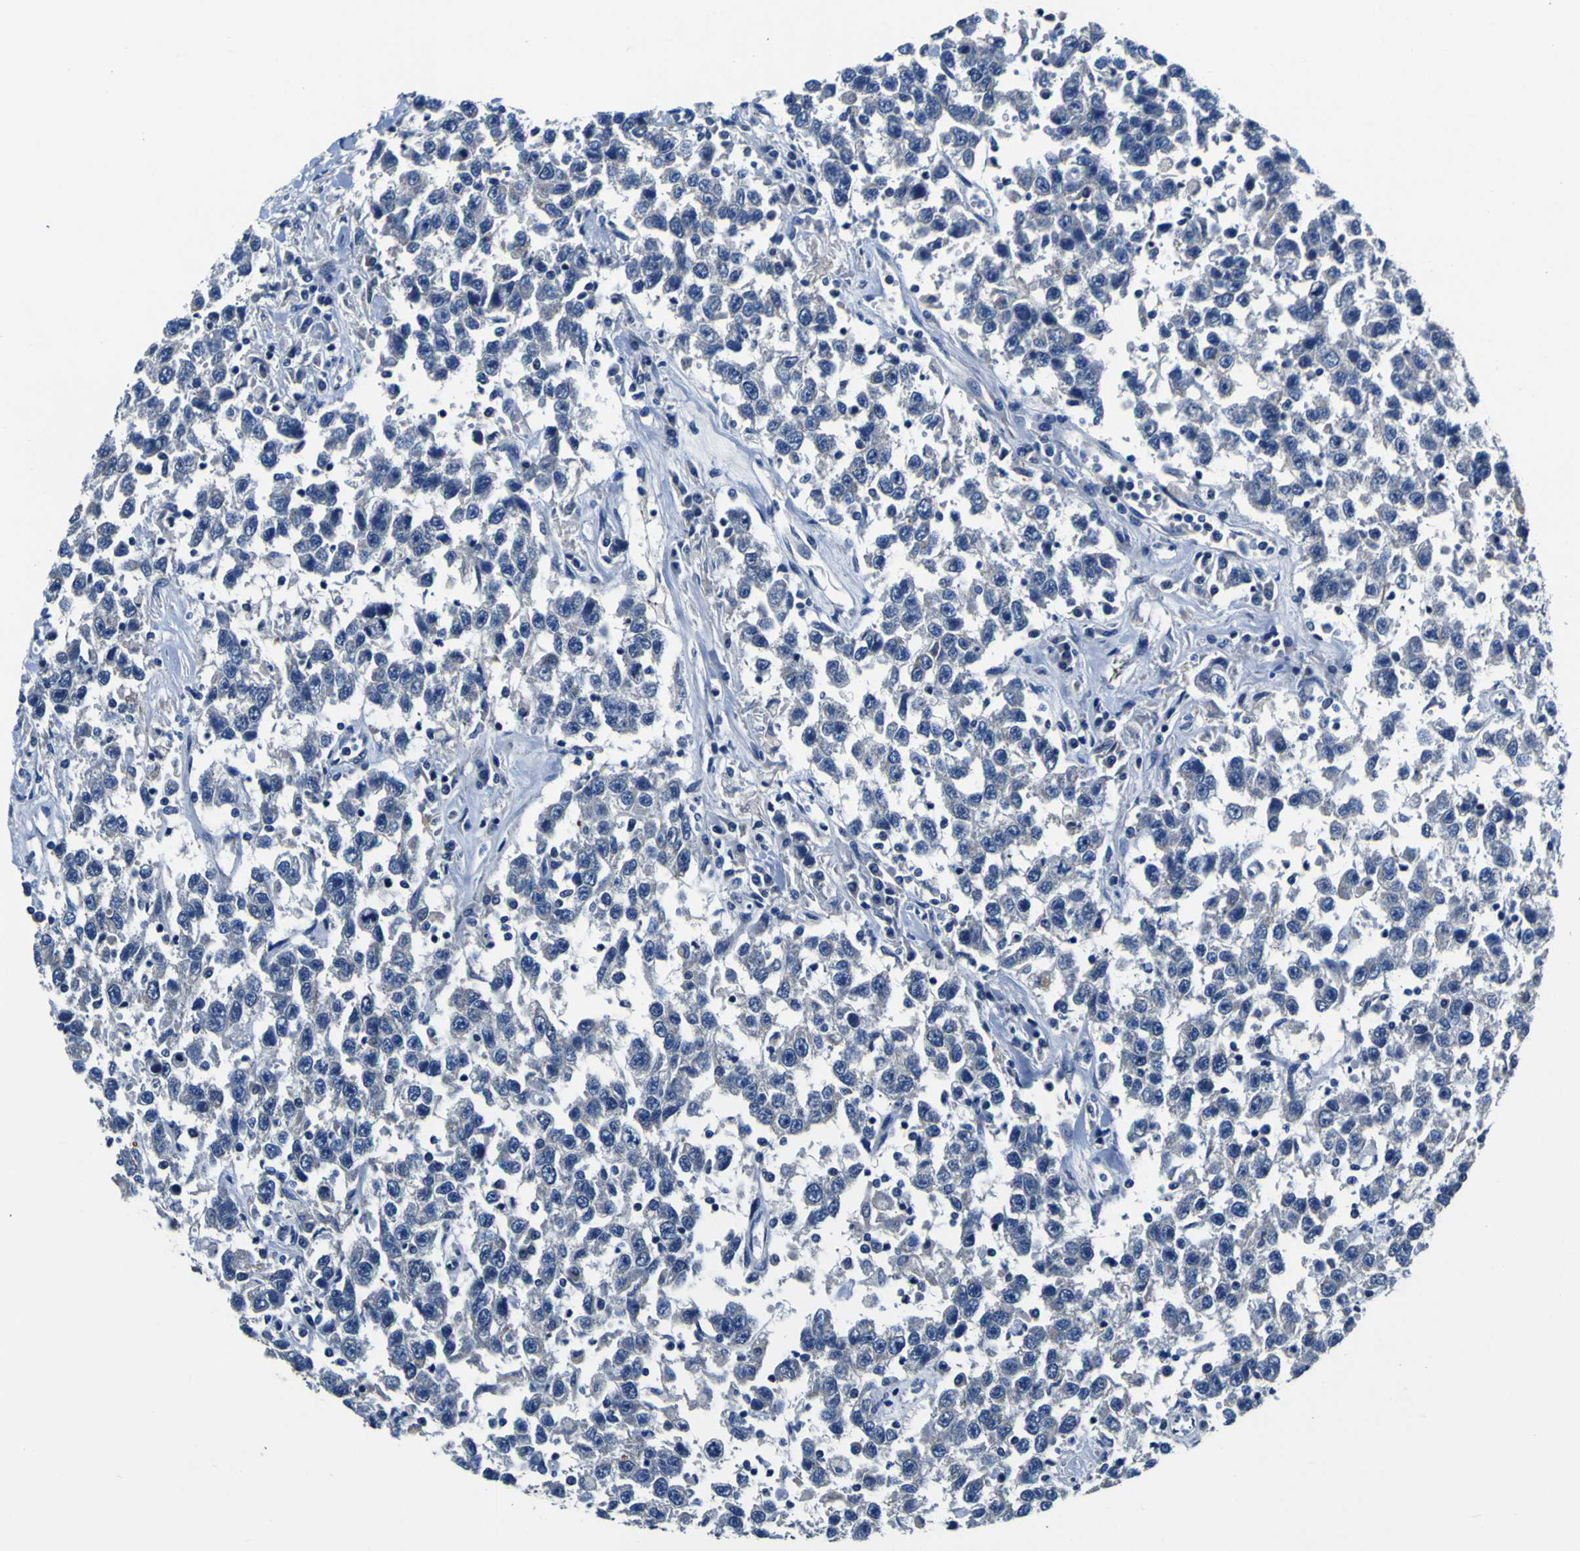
{"staining": {"intensity": "negative", "quantity": "none", "location": "none"}, "tissue": "testis cancer", "cell_type": "Tumor cells", "image_type": "cancer", "snomed": [{"axis": "morphology", "description": "Seminoma, NOS"}, {"axis": "topography", "description": "Testis"}], "caption": "An immunohistochemistry (IHC) image of testis seminoma is shown. There is no staining in tumor cells of testis seminoma.", "gene": "AGAP3", "patient": {"sex": "male", "age": 41}}